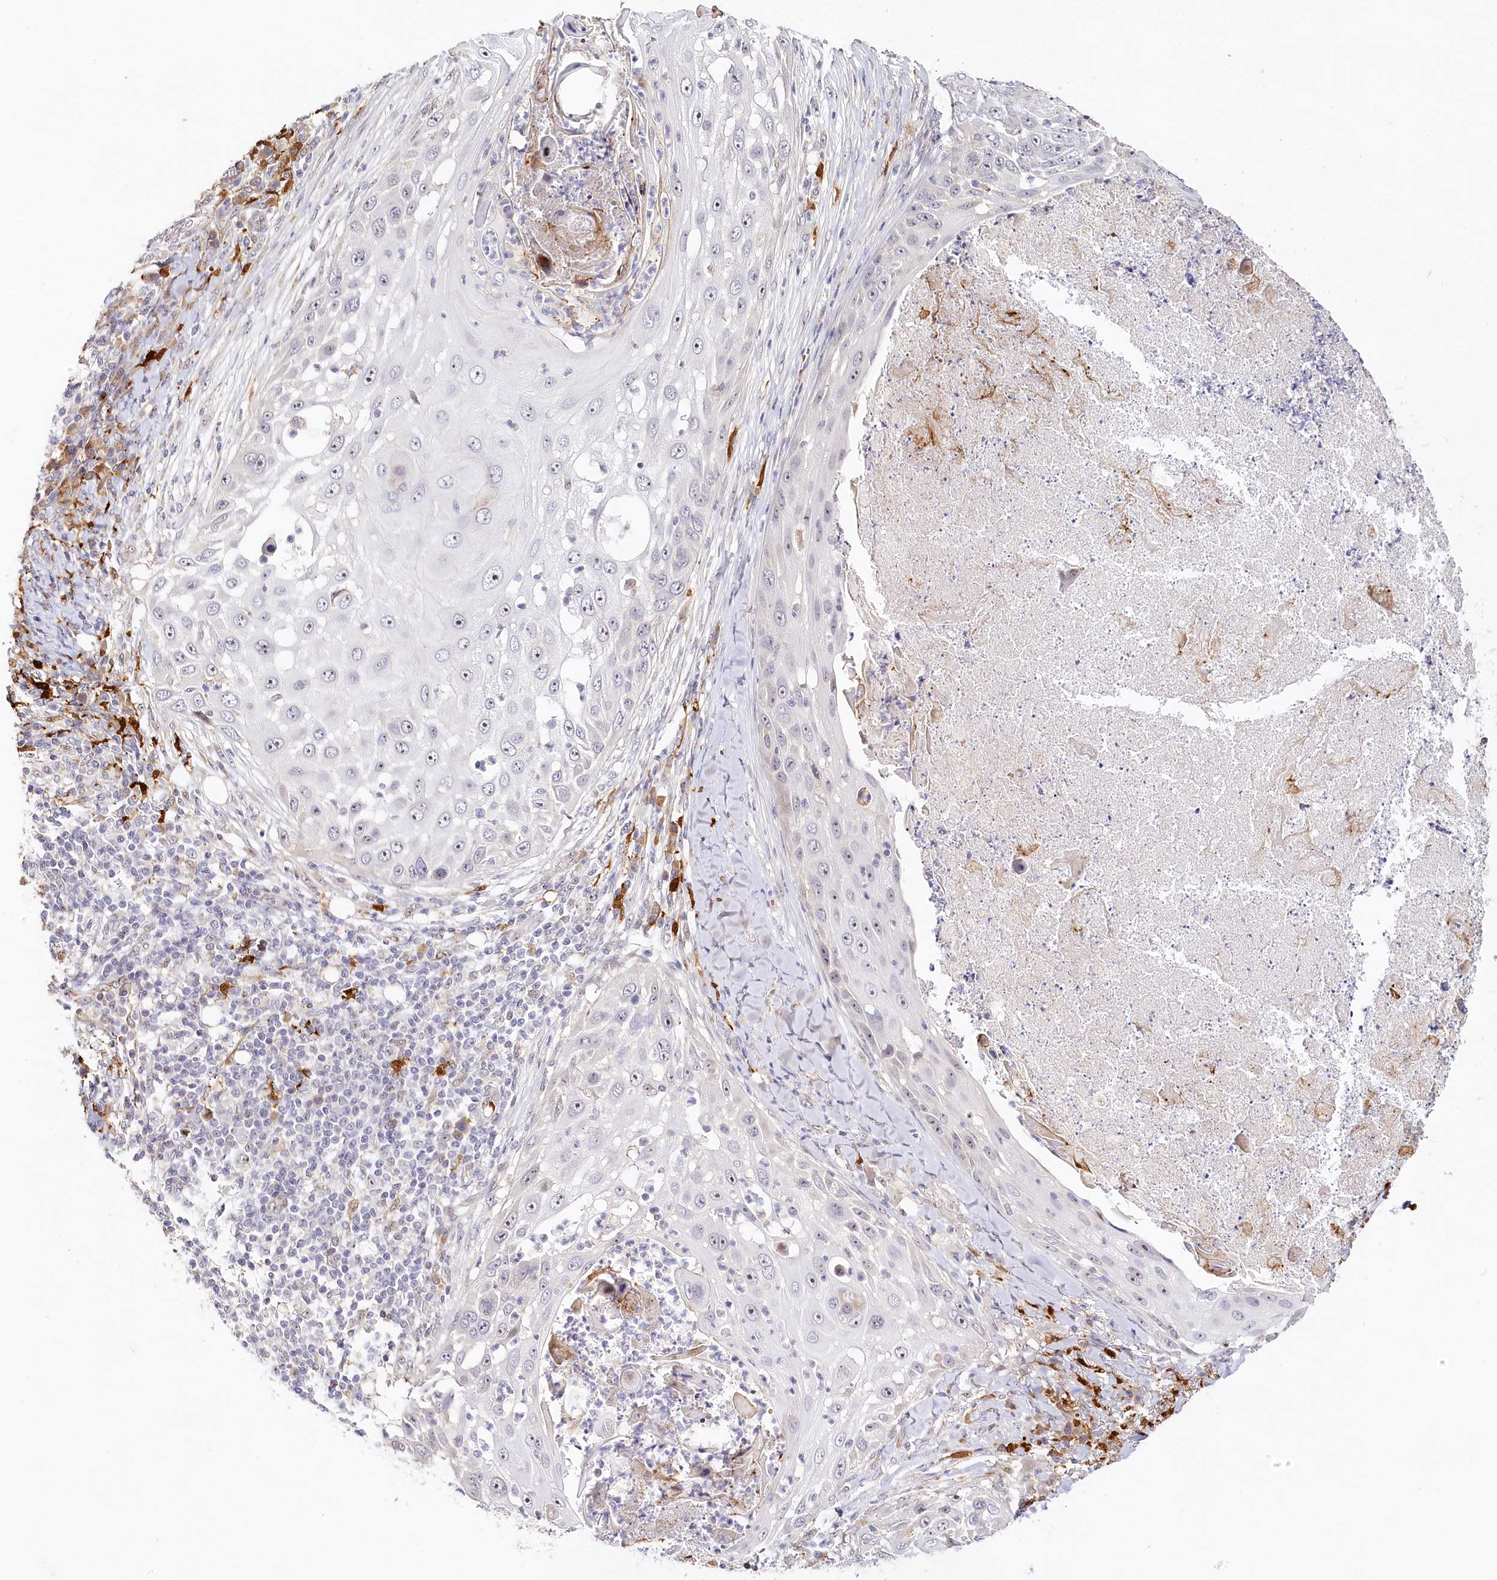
{"staining": {"intensity": "moderate", "quantity": "<25%", "location": "nuclear"}, "tissue": "skin cancer", "cell_type": "Tumor cells", "image_type": "cancer", "snomed": [{"axis": "morphology", "description": "Squamous cell carcinoma, NOS"}, {"axis": "topography", "description": "Skin"}], "caption": "Moderate nuclear staining for a protein is seen in approximately <25% of tumor cells of skin cancer (squamous cell carcinoma) using immunohistochemistry.", "gene": "WDR36", "patient": {"sex": "female", "age": 44}}